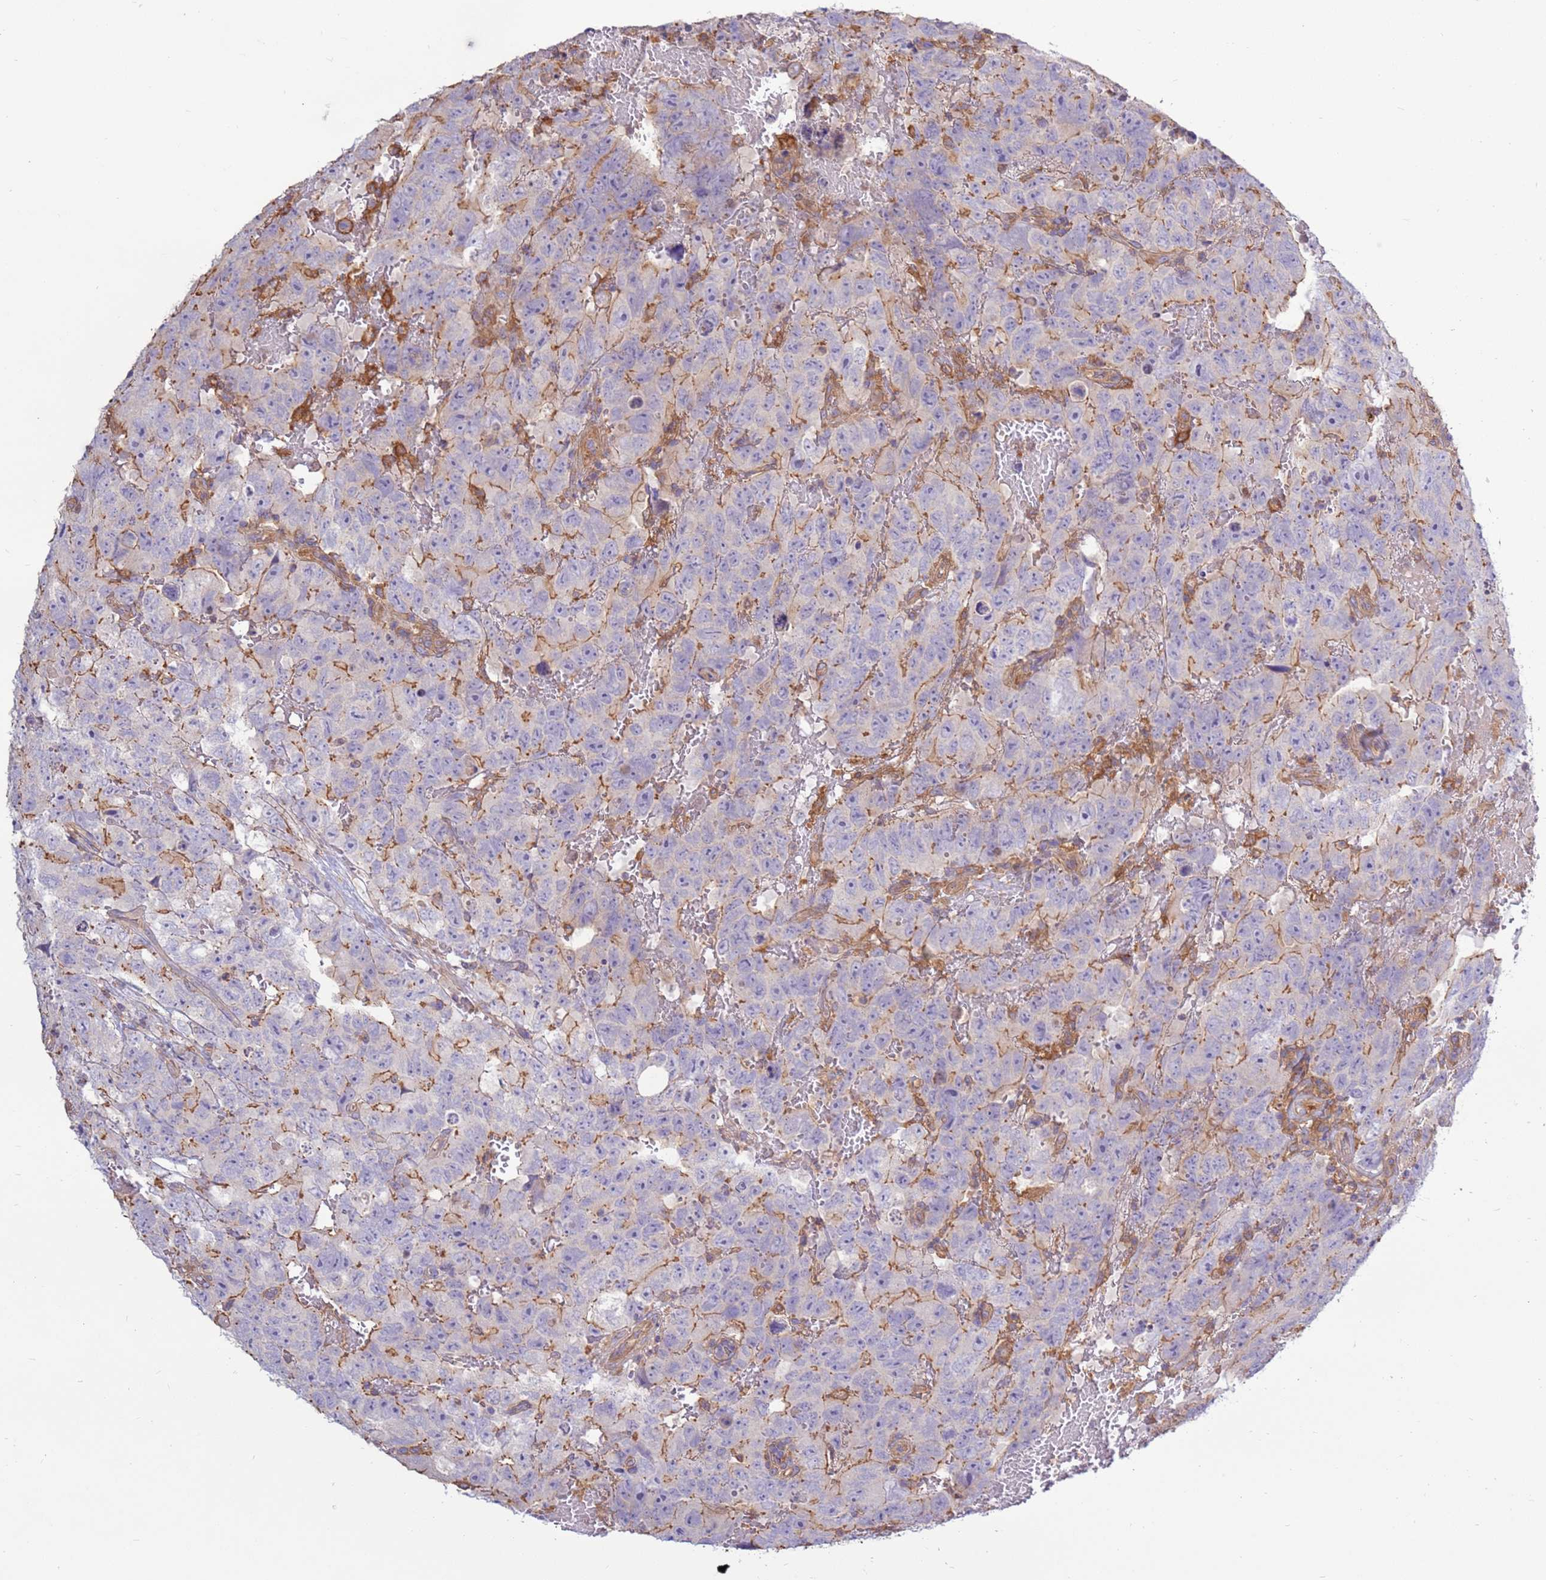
{"staining": {"intensity": "moderate", "quantity": "<25%", "location": "cytoplasmic/membranous"}, "tissue": "testis cancer", "cell_type": "Tumor cells", "image_type": "cancer", "snomed": [{"axis": "morphology", "description": "Carcinoma, Embryonal, NOS"}, {"axis": "topography", "description": "Testis"}], "caption": "This micrograph reveals immunohistochemistry staining of human testis cancer, with low moderate cytoplasmic/membranous positivity in about <25% of tumor cells.", "gene": "EVA1B", "patient": {"sex": "male", "age": 45}}